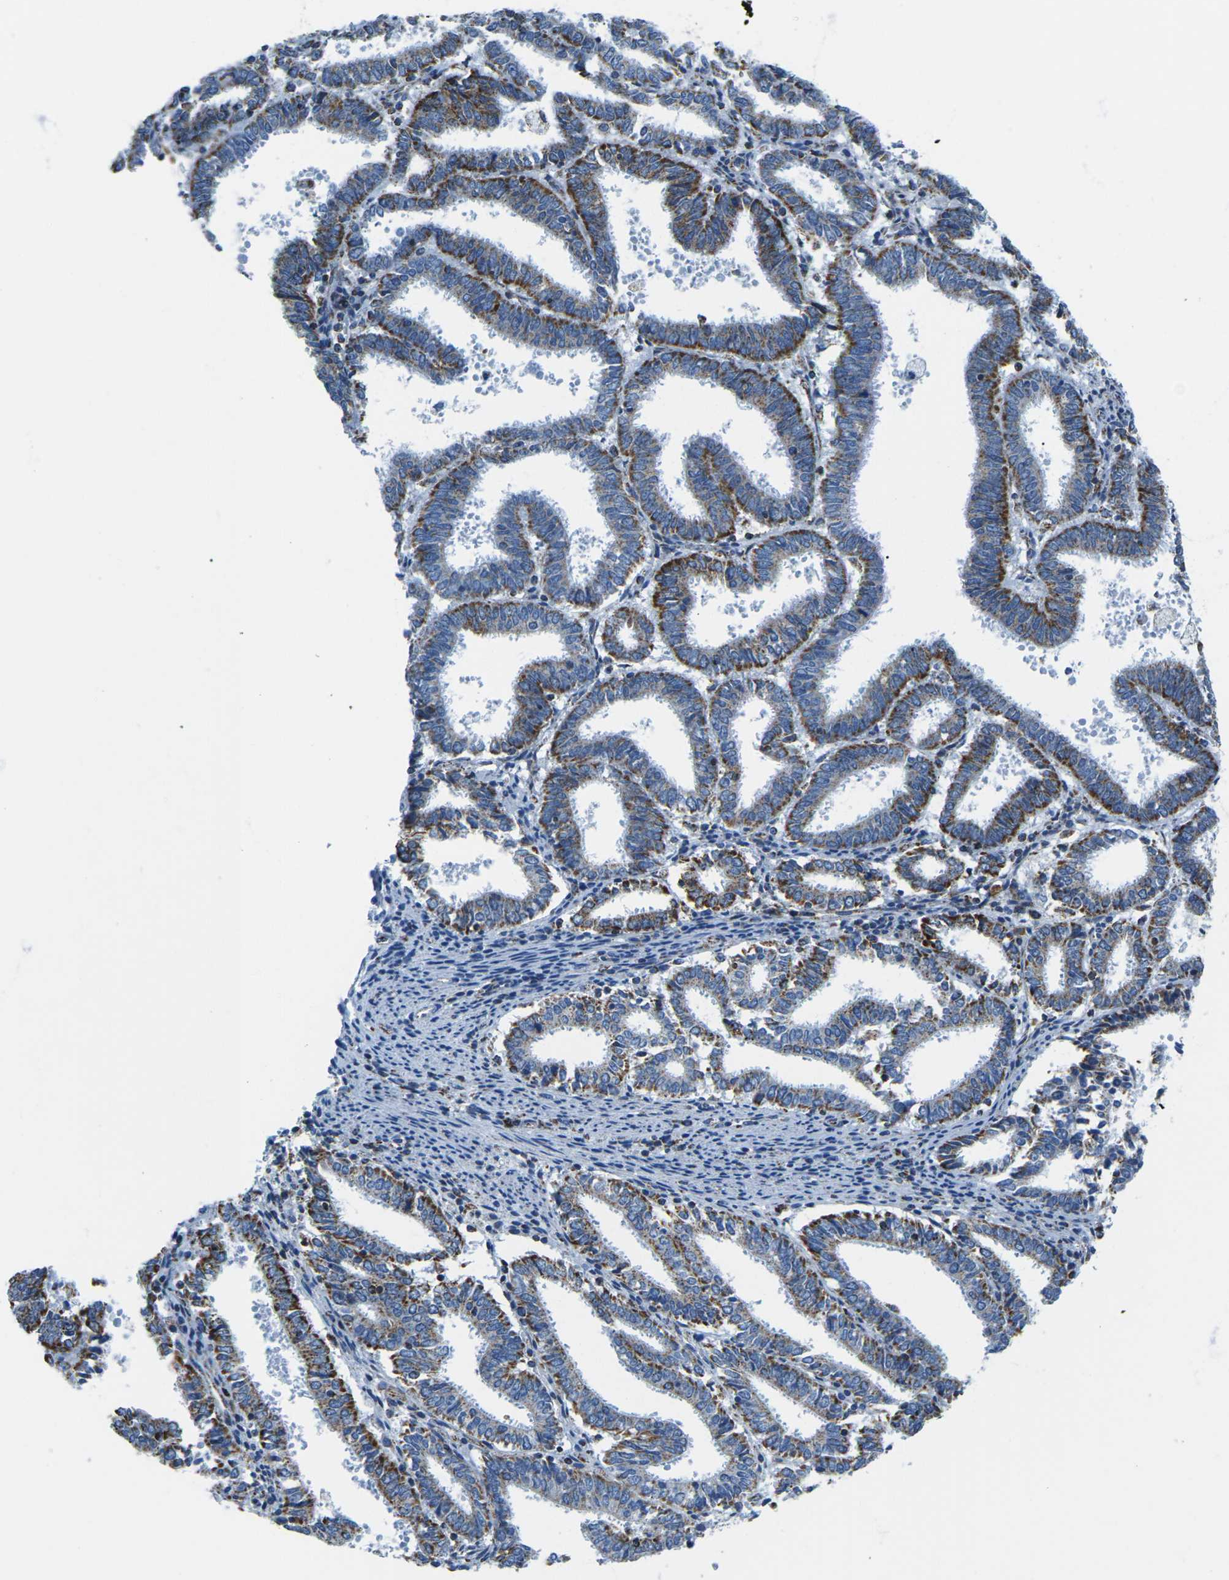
{"staining": {"intensity": "strong", "quantity": ">75%", "location": "cytoplasmic/membranous"}, "tissue": "endometrial cancer", "cell_type": "Tumor cells", "image_type": "cancer", "snomed": [{"axis": "morphology", "description": "Adenocarcinoma, NOS"}, {"axis": "topography", "description": "Uterus"}], "caption": "Brown immunohistochemical staining in adenocarcinoma (endometrial) demonstrates strong cytoplasmic/membranous staining in about >75% of tumor cells.", "gene": "COX6C", "patient": {"sex": "female", "age": 83}}